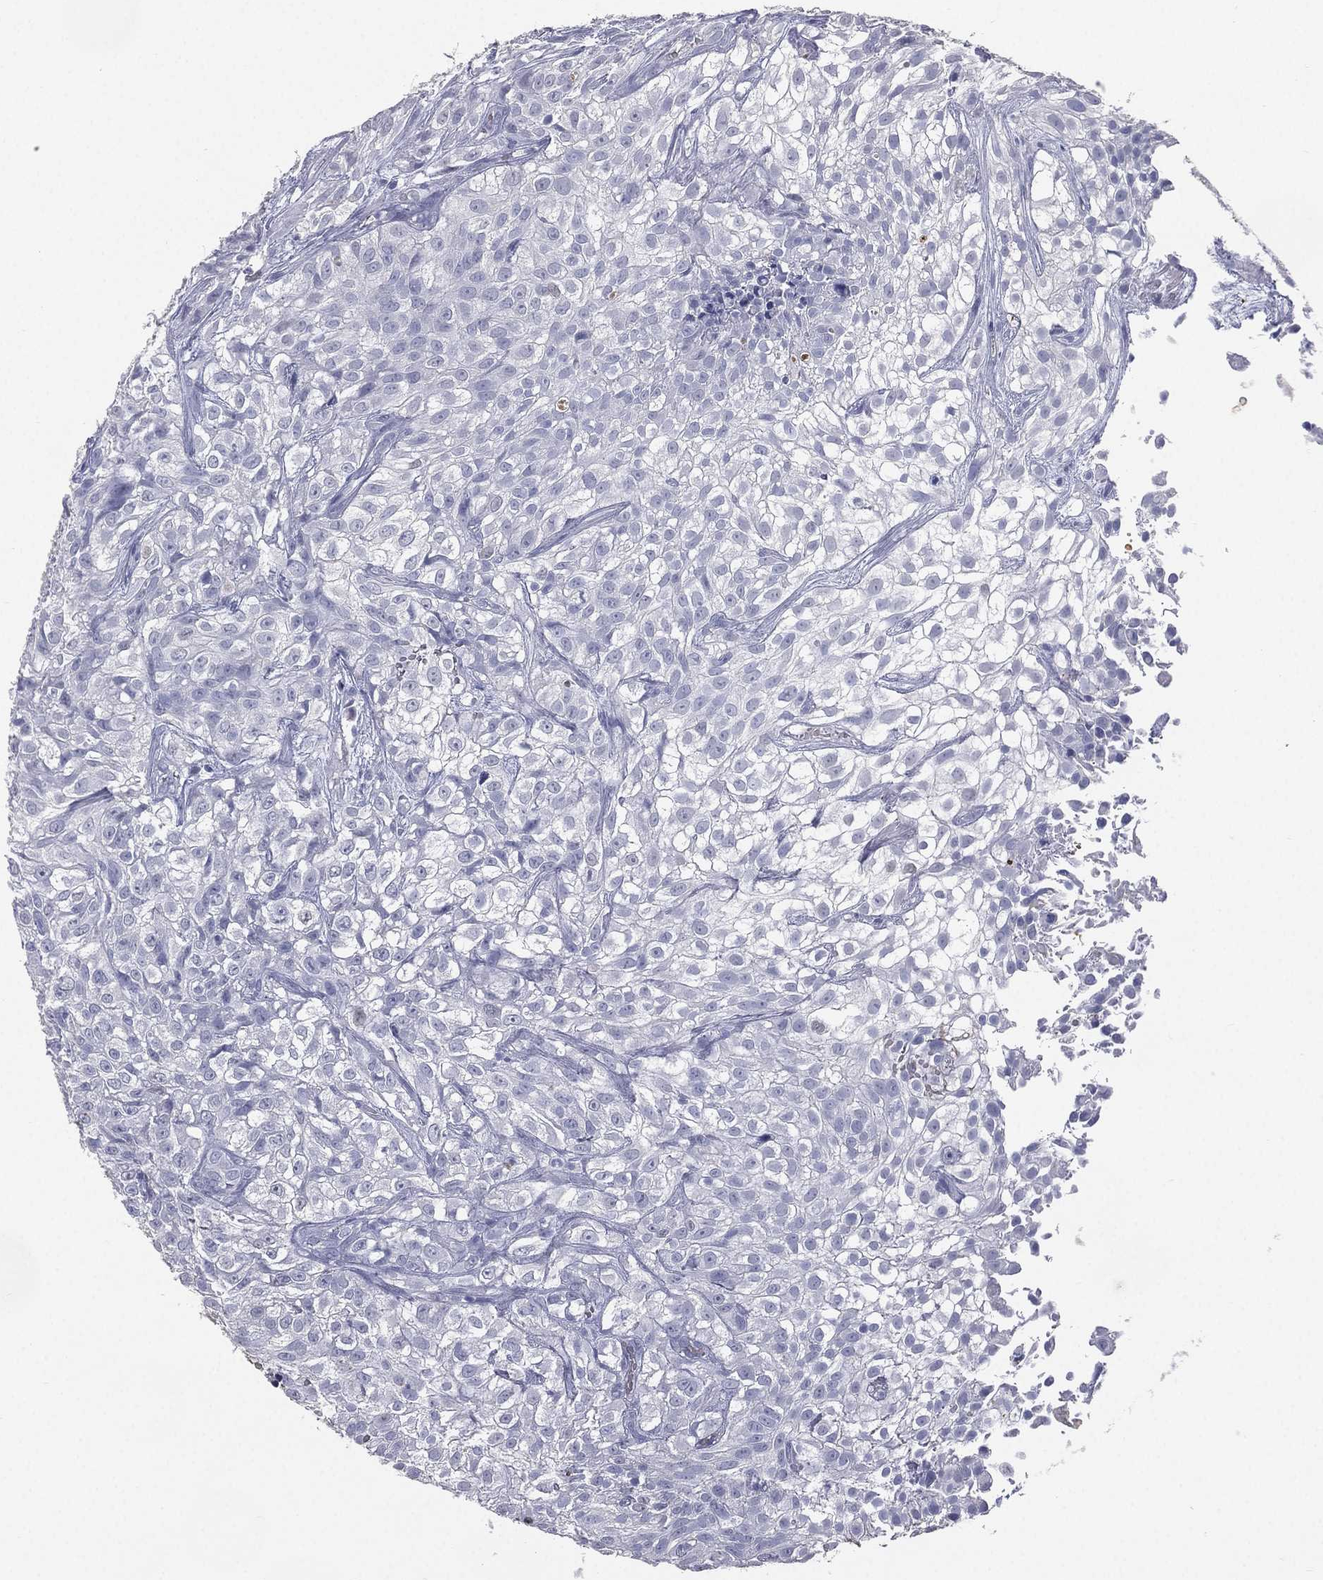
{"staining": {"intensity": "negative", "quantity": "none", "location": "none"}, "tissue": "urothelial cancer", "cell_type": "Tumor cells", "image_type": "cancer", "snomed": [{"axis": "morphology", "description": "Urothelial carcinoma, High grade"}, {"axis": "topography", "description": "Urinary bladder"}], "caption": "Urothelial carcinoma (high-grade) was stained to show a protein in brown. There is no significant expression in tumor cells. (DAB (3,3'-diaminobenzidine) immunohistochemistry visualized using brightfield microscopy, high magnification).", "gene": "ESX1", "patient": {"sex": "male", "age": 56}}